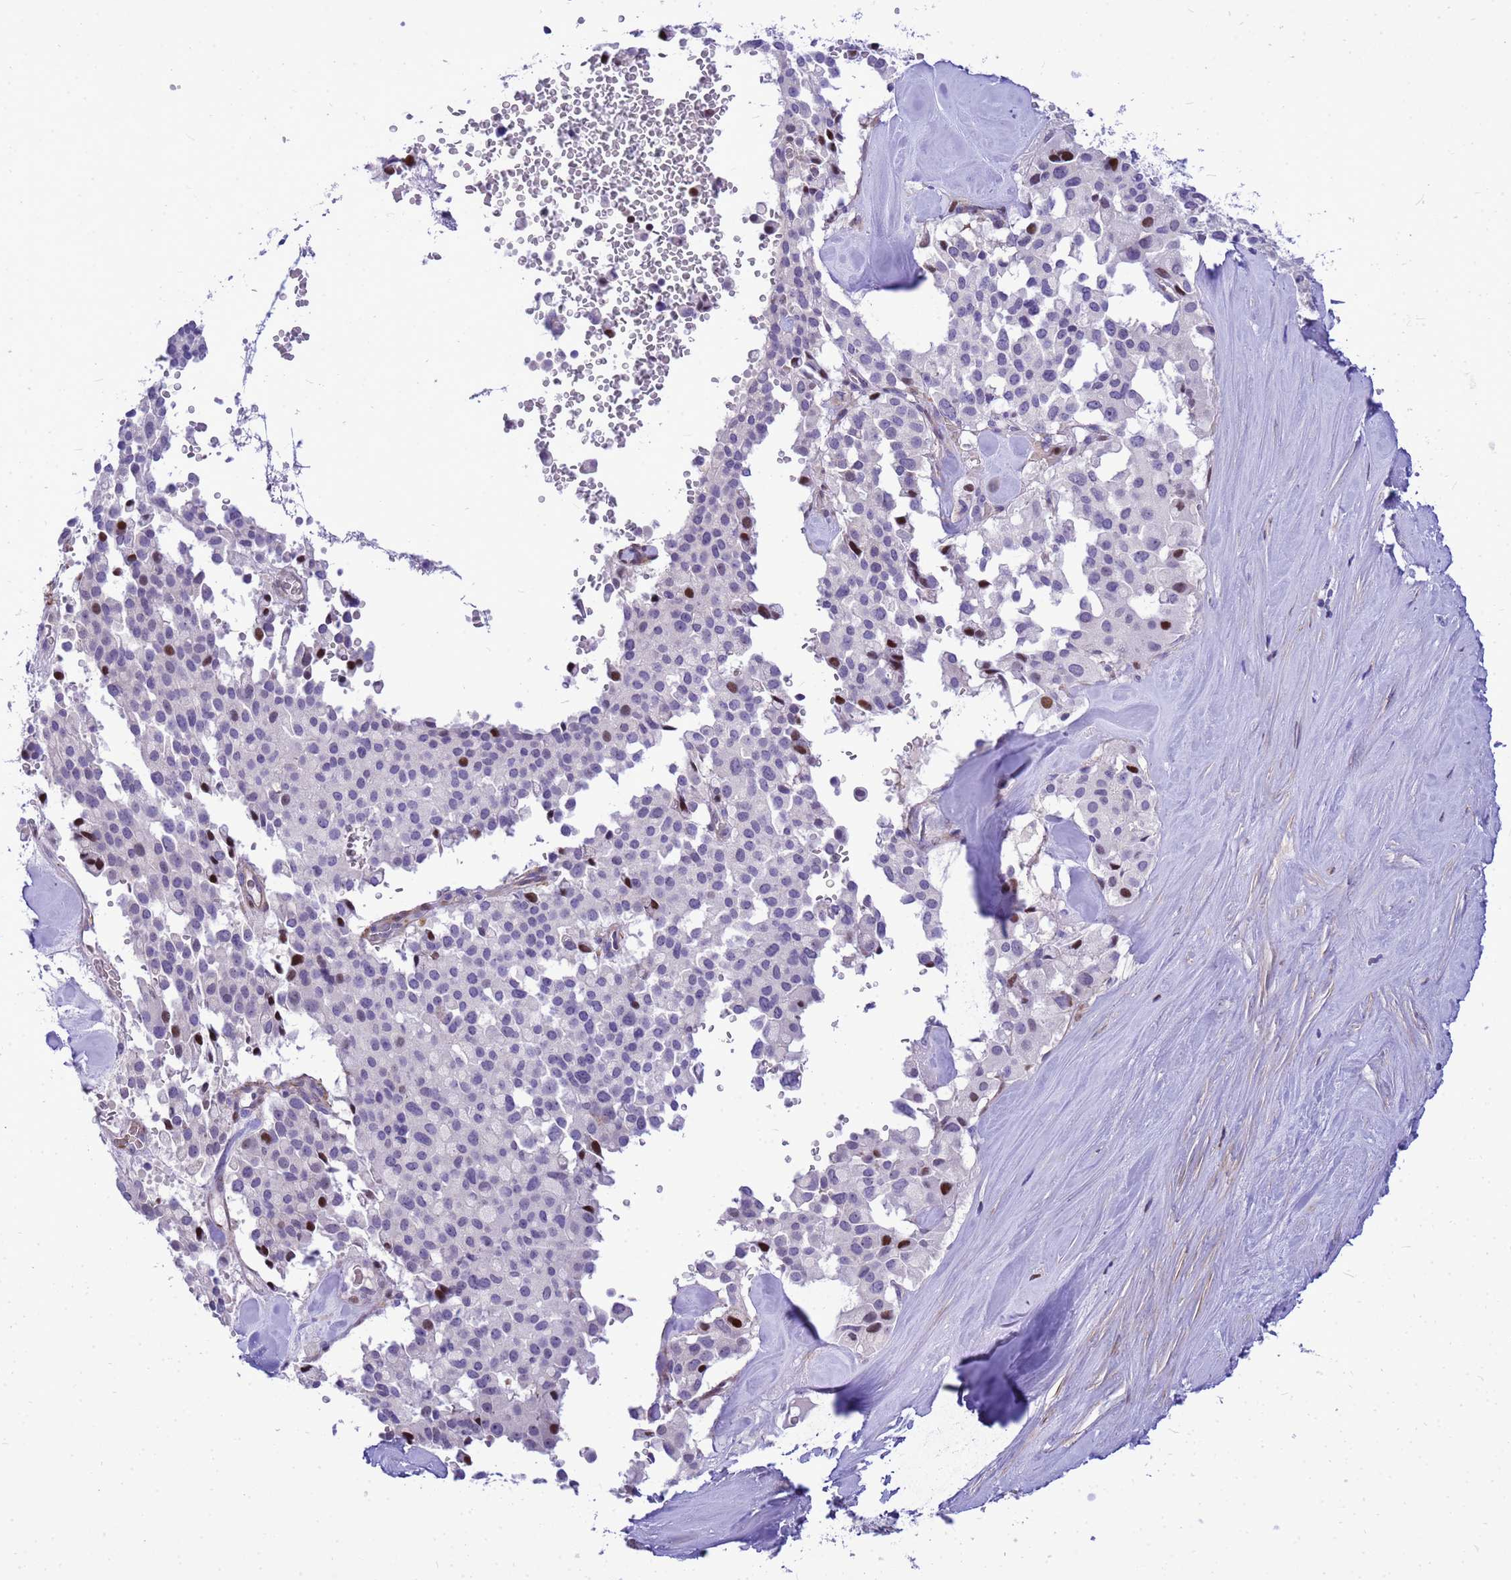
{"staining": {"intensity": "moderate", "quantity": "<25%", "location": "nuclear"}, "tissue": "pancreatic cancer", "cell_type": "Tumor cells", "image_type": "cancer", "snomed": [{"axis": "morphology", "description": "Adenocarcinoma, NOS"}, {"axis": "topography", "description": "Pancreas"}], "caption": "This is a micrograph of immunohistochemistry (IHC) staining of pancreatic adenocarcinoma, which shows moderate positivity in the nuclear of tumor cells.", "gene": "ADAMTS7", "patient": {"sex": "male", "age": 65}}